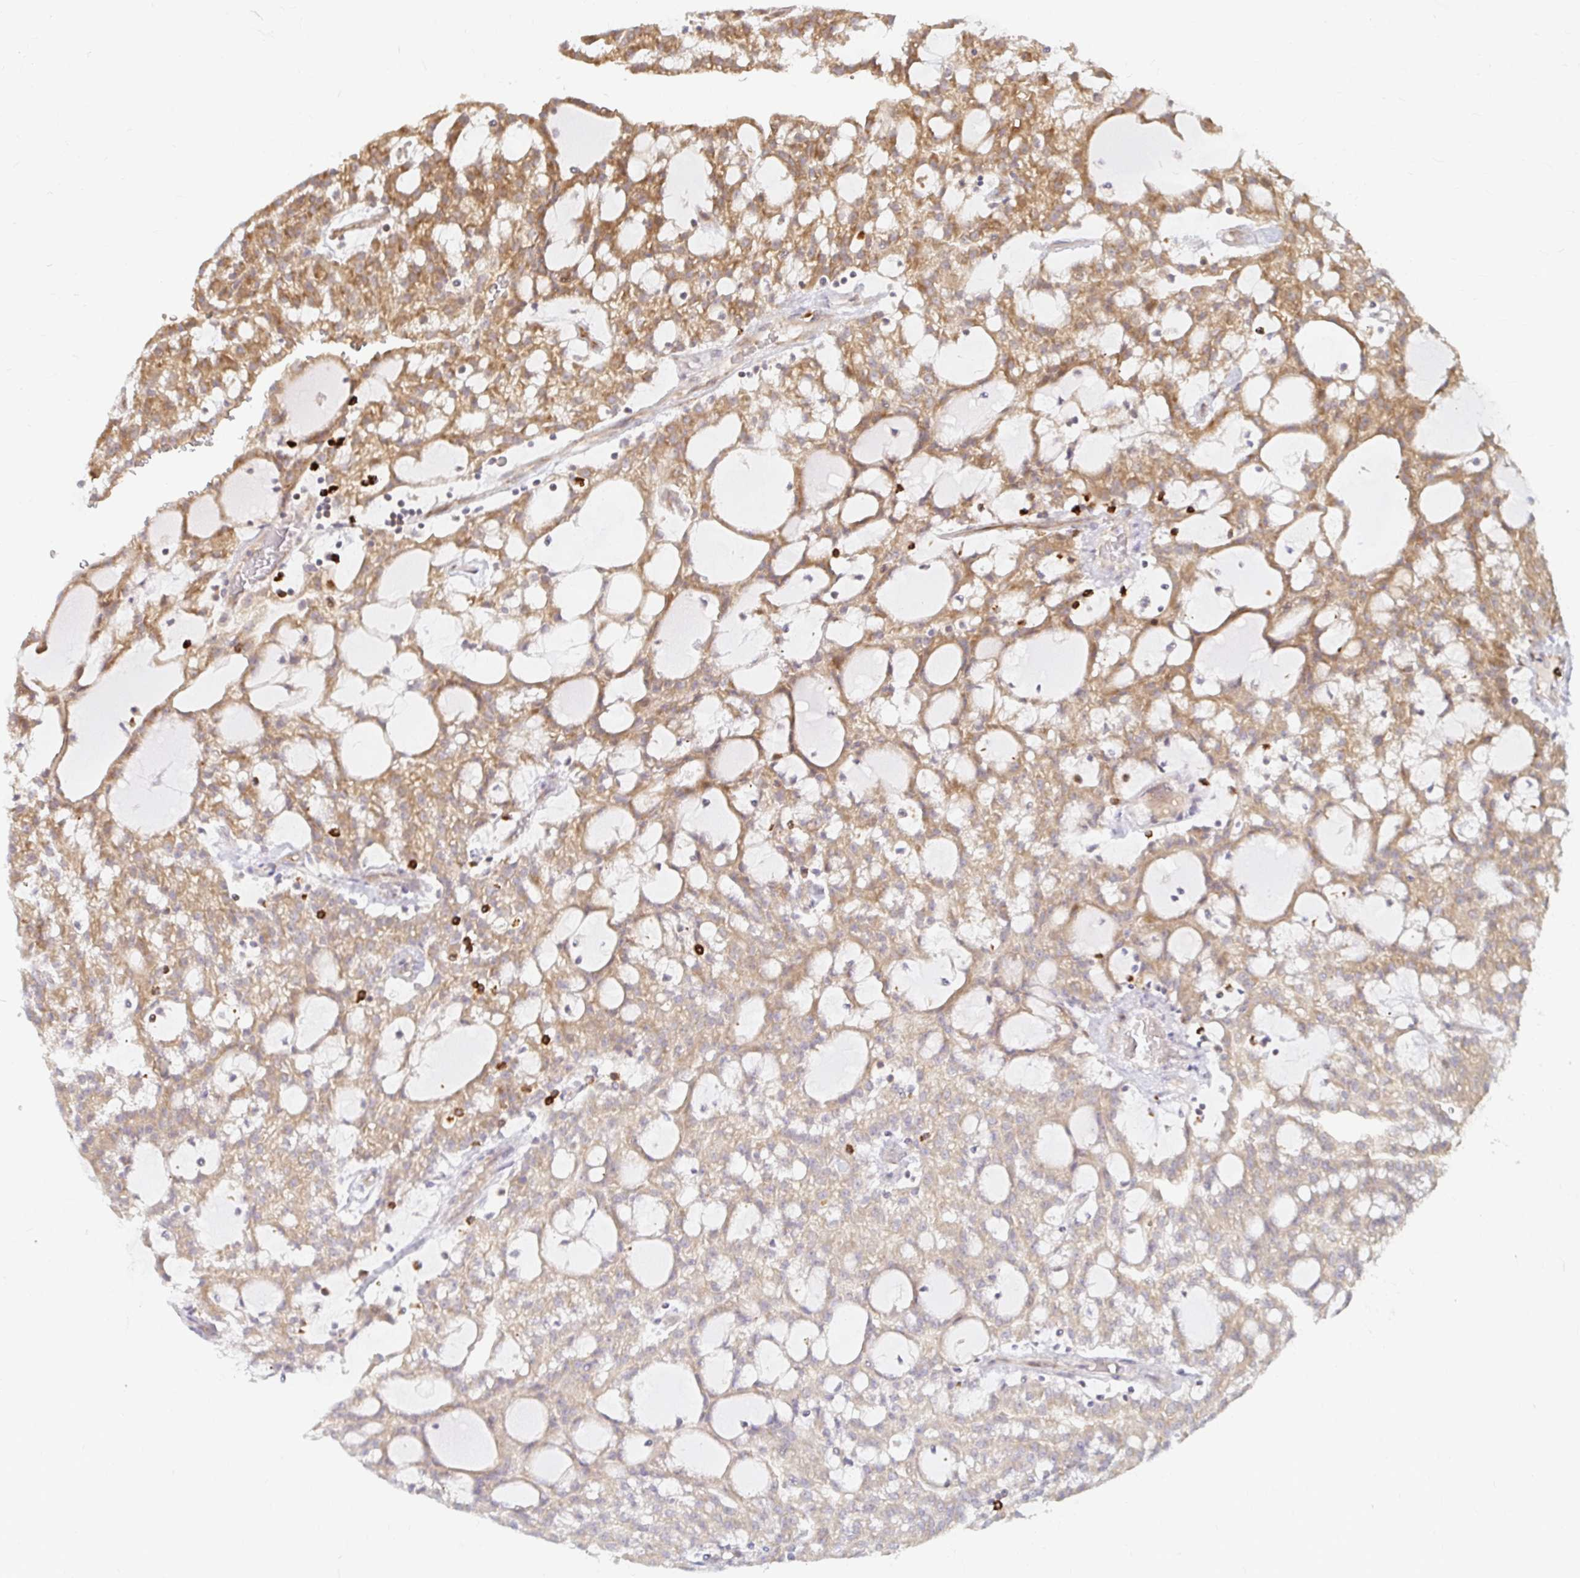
{"staining": {"intensity": "moderate", "quantity": ">75%", "location": "cytoplasmic/membranous"}, "tissue": "renal cancer", "cell_type": "Tumor cells", "image_type": "cancer", "snomed": [{"axis": "morphology", "description": "Adenocarcinoma, NOS"}, {"axis": "topography", "description": "Kidney"}], "caption": "A medium amount of moderate cytoplasmic/membranous staining is appreciated in about >75% of tumor cells in renal adenocarcinoma tissue.", "gene": "CAST", "patient": {"sex": "male", "age": 63}}